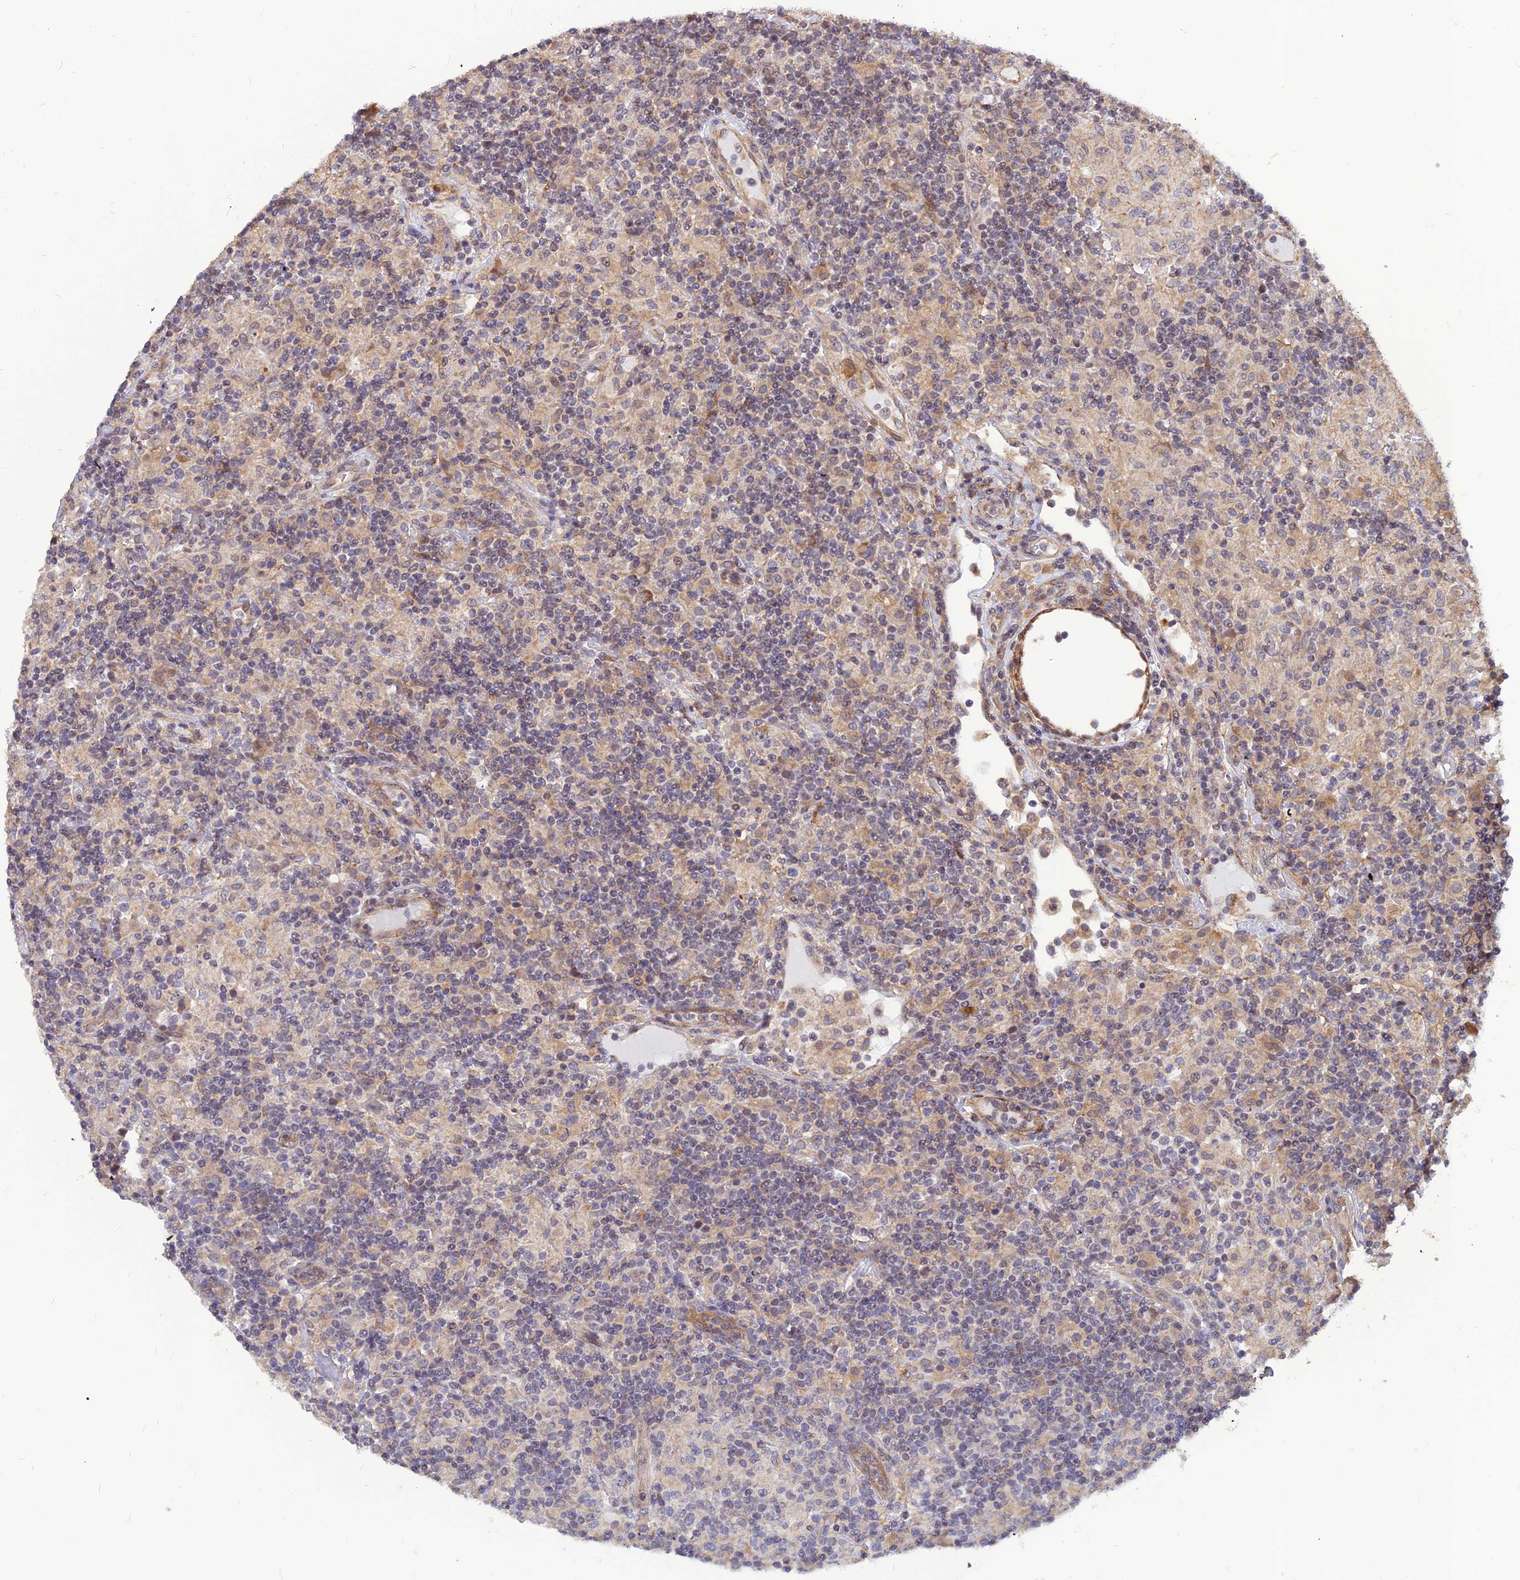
{"staining": {"intensity": "negative", "quantity": "none", "location": "none"}, "tissue": "lymphoma", "cell_type": "Tumor cells", "image_type": "cancer", "snomed": [{"axis": "morphology", "description": "Hodgkin's disease, NOS"}, {"axis": "topography", "description": "Lymph node"}], "caption": "Immunohistochemical staining of human lymphoma demonstrates no significant positivity in tumor cells. (Stains: DAB immunohistochemistry (IHC) with hematoxylin counter stain, Microscopy: brightfield microscopy at high magnification).", "gene": "LEKR1", "patient": {"sex": "male", "age": 70}}